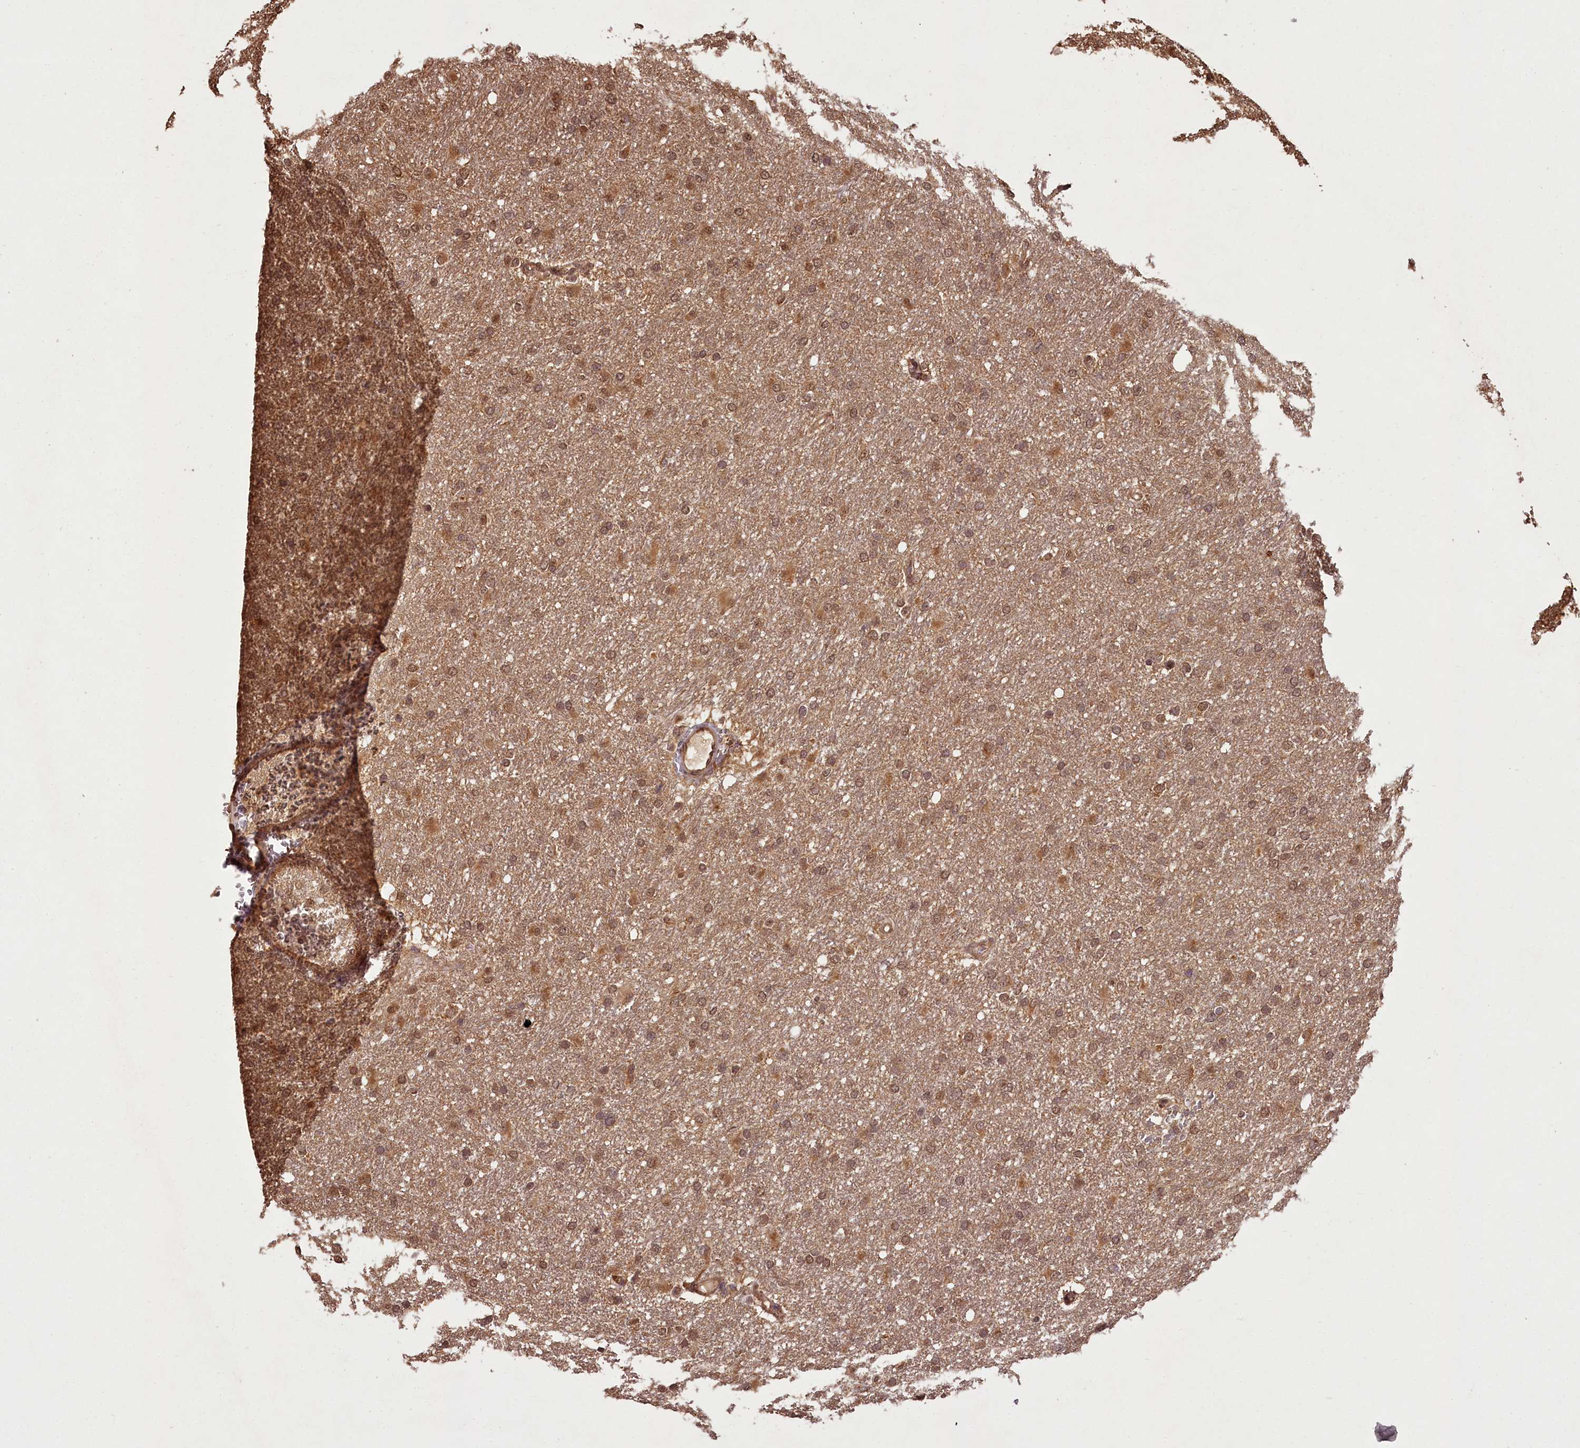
{"staining": {"intensity": "moderate", "quantity": ">75%", "location": "cytoplasmic/membranous,nuclear"}, "tissue": "glioma", "cell_type": "Tumor cells", "image_type": "cancer", "snomed": [{"axis": "morphology", "description": "Glioma, malignant, High grade"}, {"axis": "topography", "description": "Cerebral cortex"}], "caption": "This histopathology image exhibits high-grade glioma (malignant) stained with immunohistochemistry (IHC) to label a protein in brown. The cytoplasmic/membranous and nuclear of tumor cells show moderate positivity for the protein. Nuclei are counter-stained blue.", "gene": "NPRL2", "patient": {"sex": "female", "age": 36}}